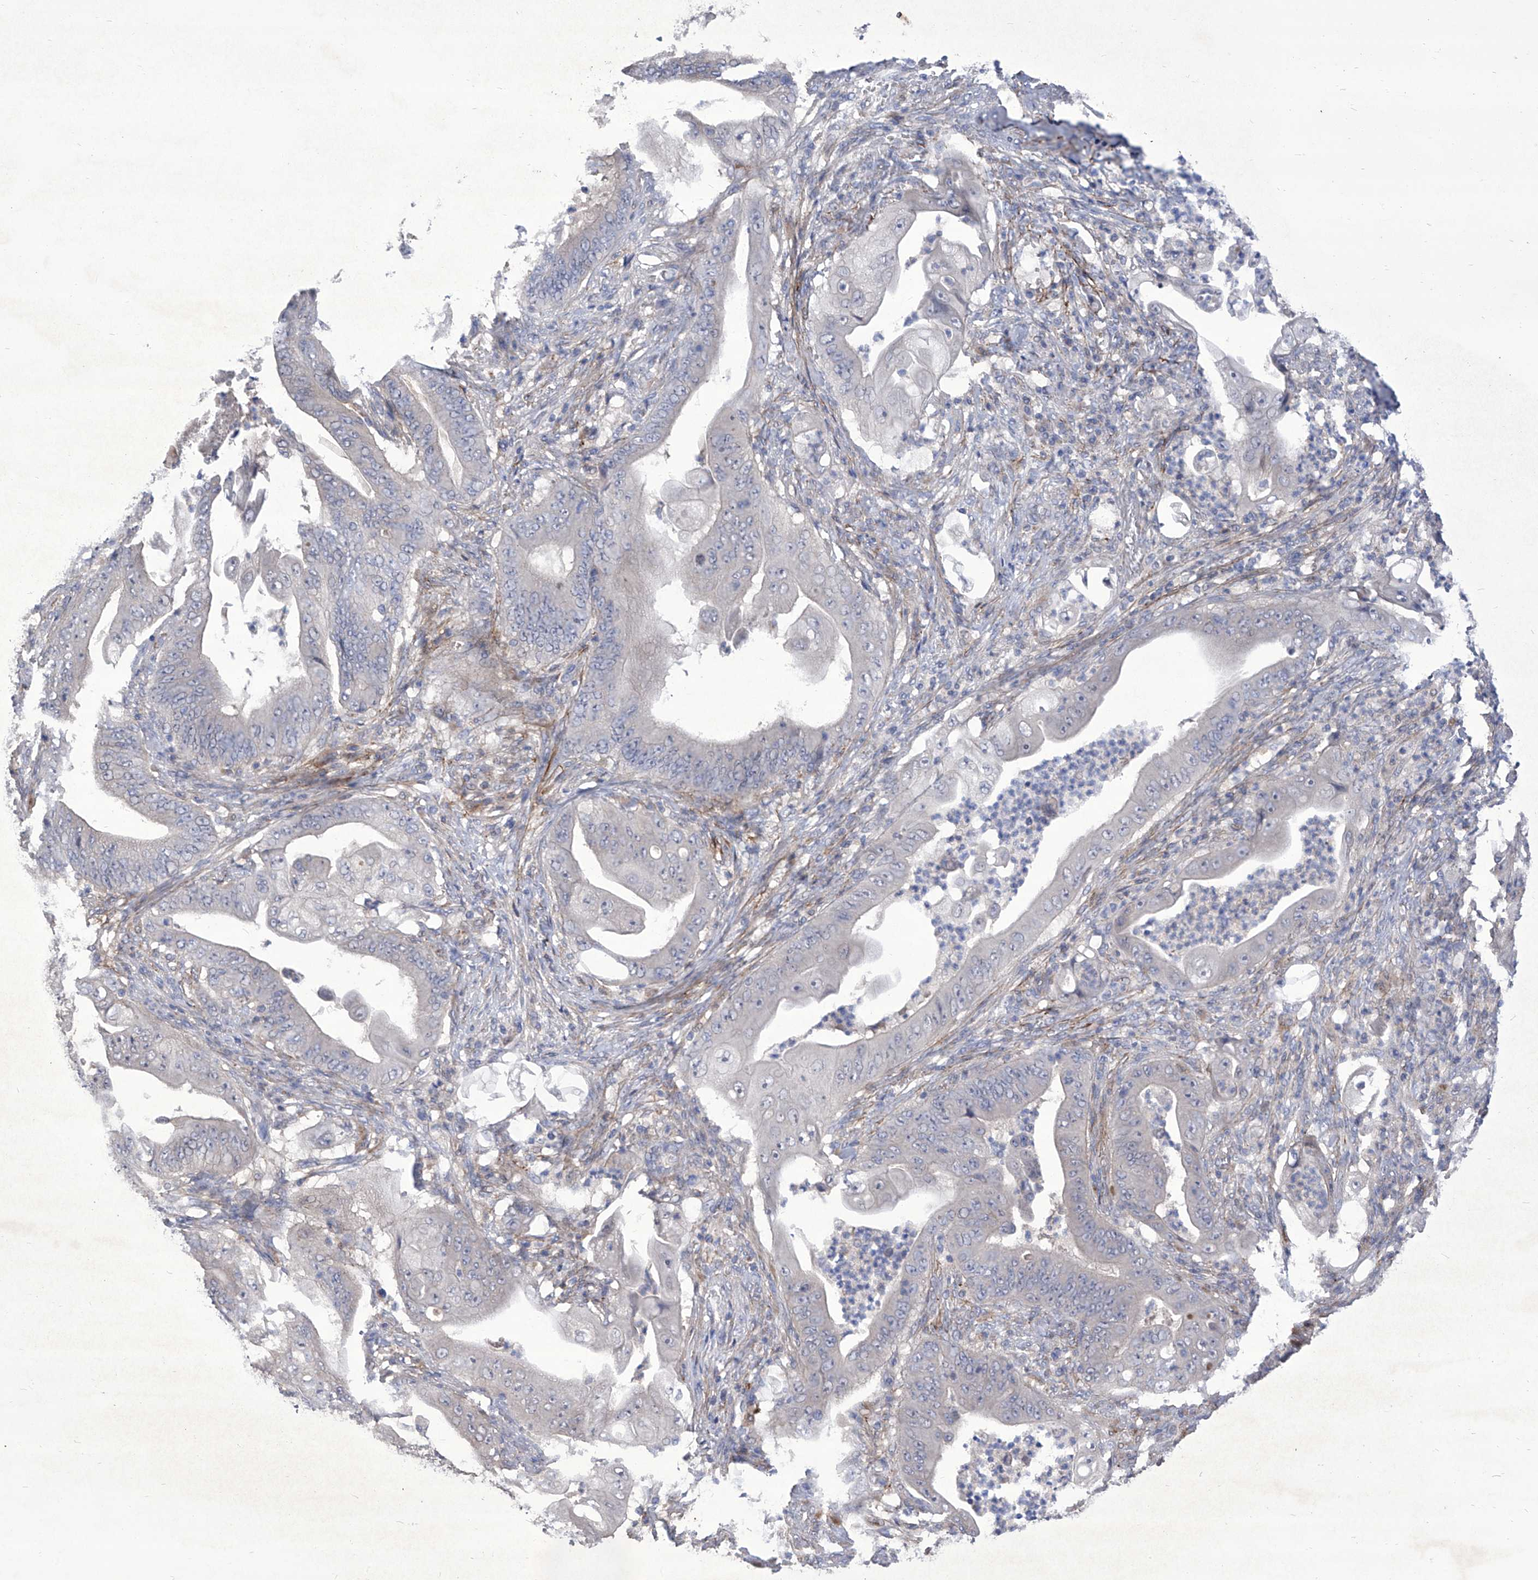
{"staining": {"intensity": "negative", "quantity": "none", "location": "none"}, "tissue": "stomach cancer", "cell_type": "Tumor cells", "image_type": "cancer", "snomed": [{"axis": "morphology", "description": "Adenocarcinoma, NOS"}, {"axis": "topography", "description": "Stomach"}], "caption": "Immunohistochemistry (IHC) of stomach cancer displays no staining in tumor cells.", "gene": "TXNIP", "patient": {"sex": "female", "age": 73}}